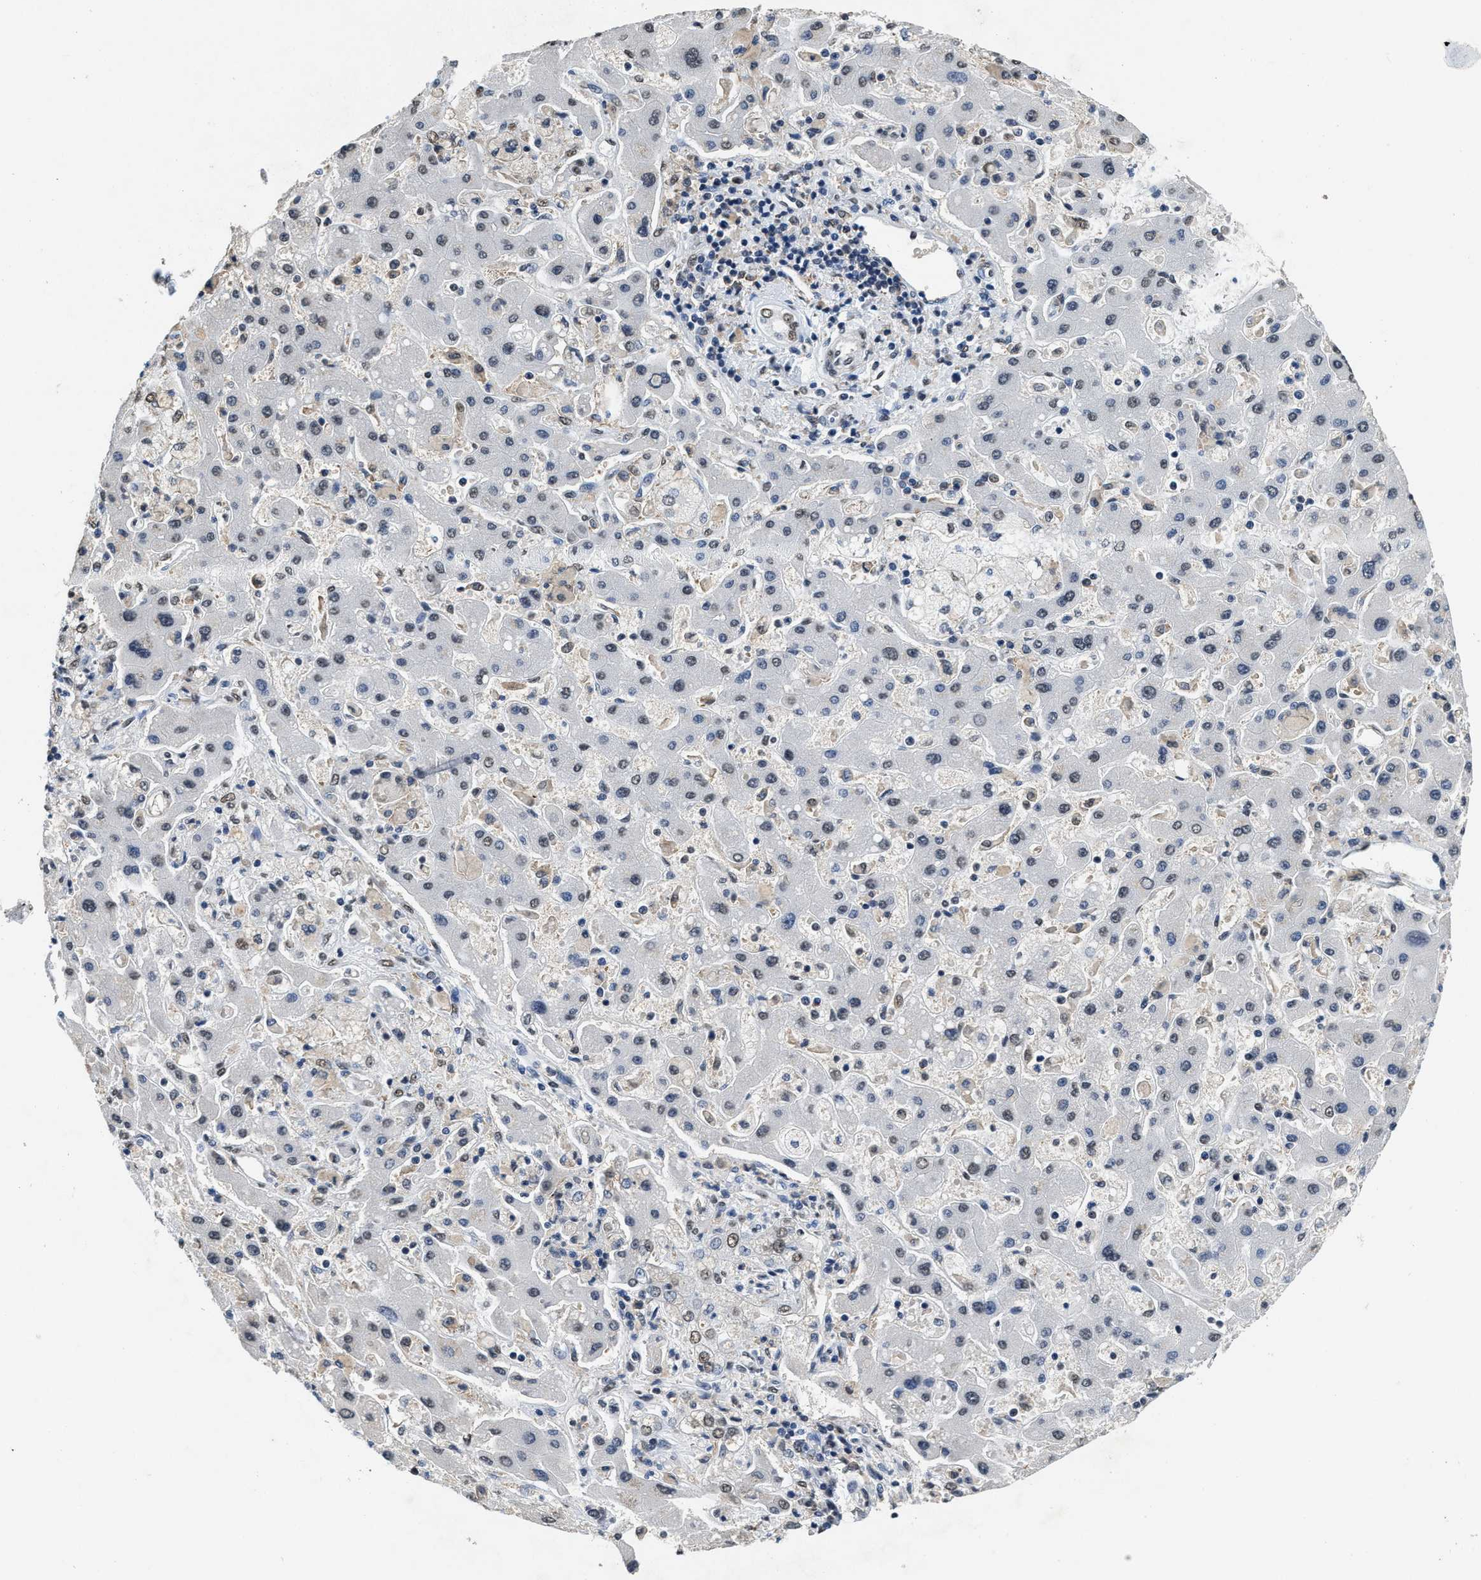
{"staining": {"intensity": "weak", "quantity": "<25%", "location": "nuclear"}, "tissue": "liver cancer", "cell_type": "Tumor cells", "image_type": "cancer", "snomed": [{"axis": "morphology", "description": "Cholangiocarcinoma"}, {"axis": "topography", "description": "Liver"}], "caption": "Tumor cells show no significant staining in liver cancer.", "gene": "SUPT16H", "patient": {"sex": "male", "age": 50}}